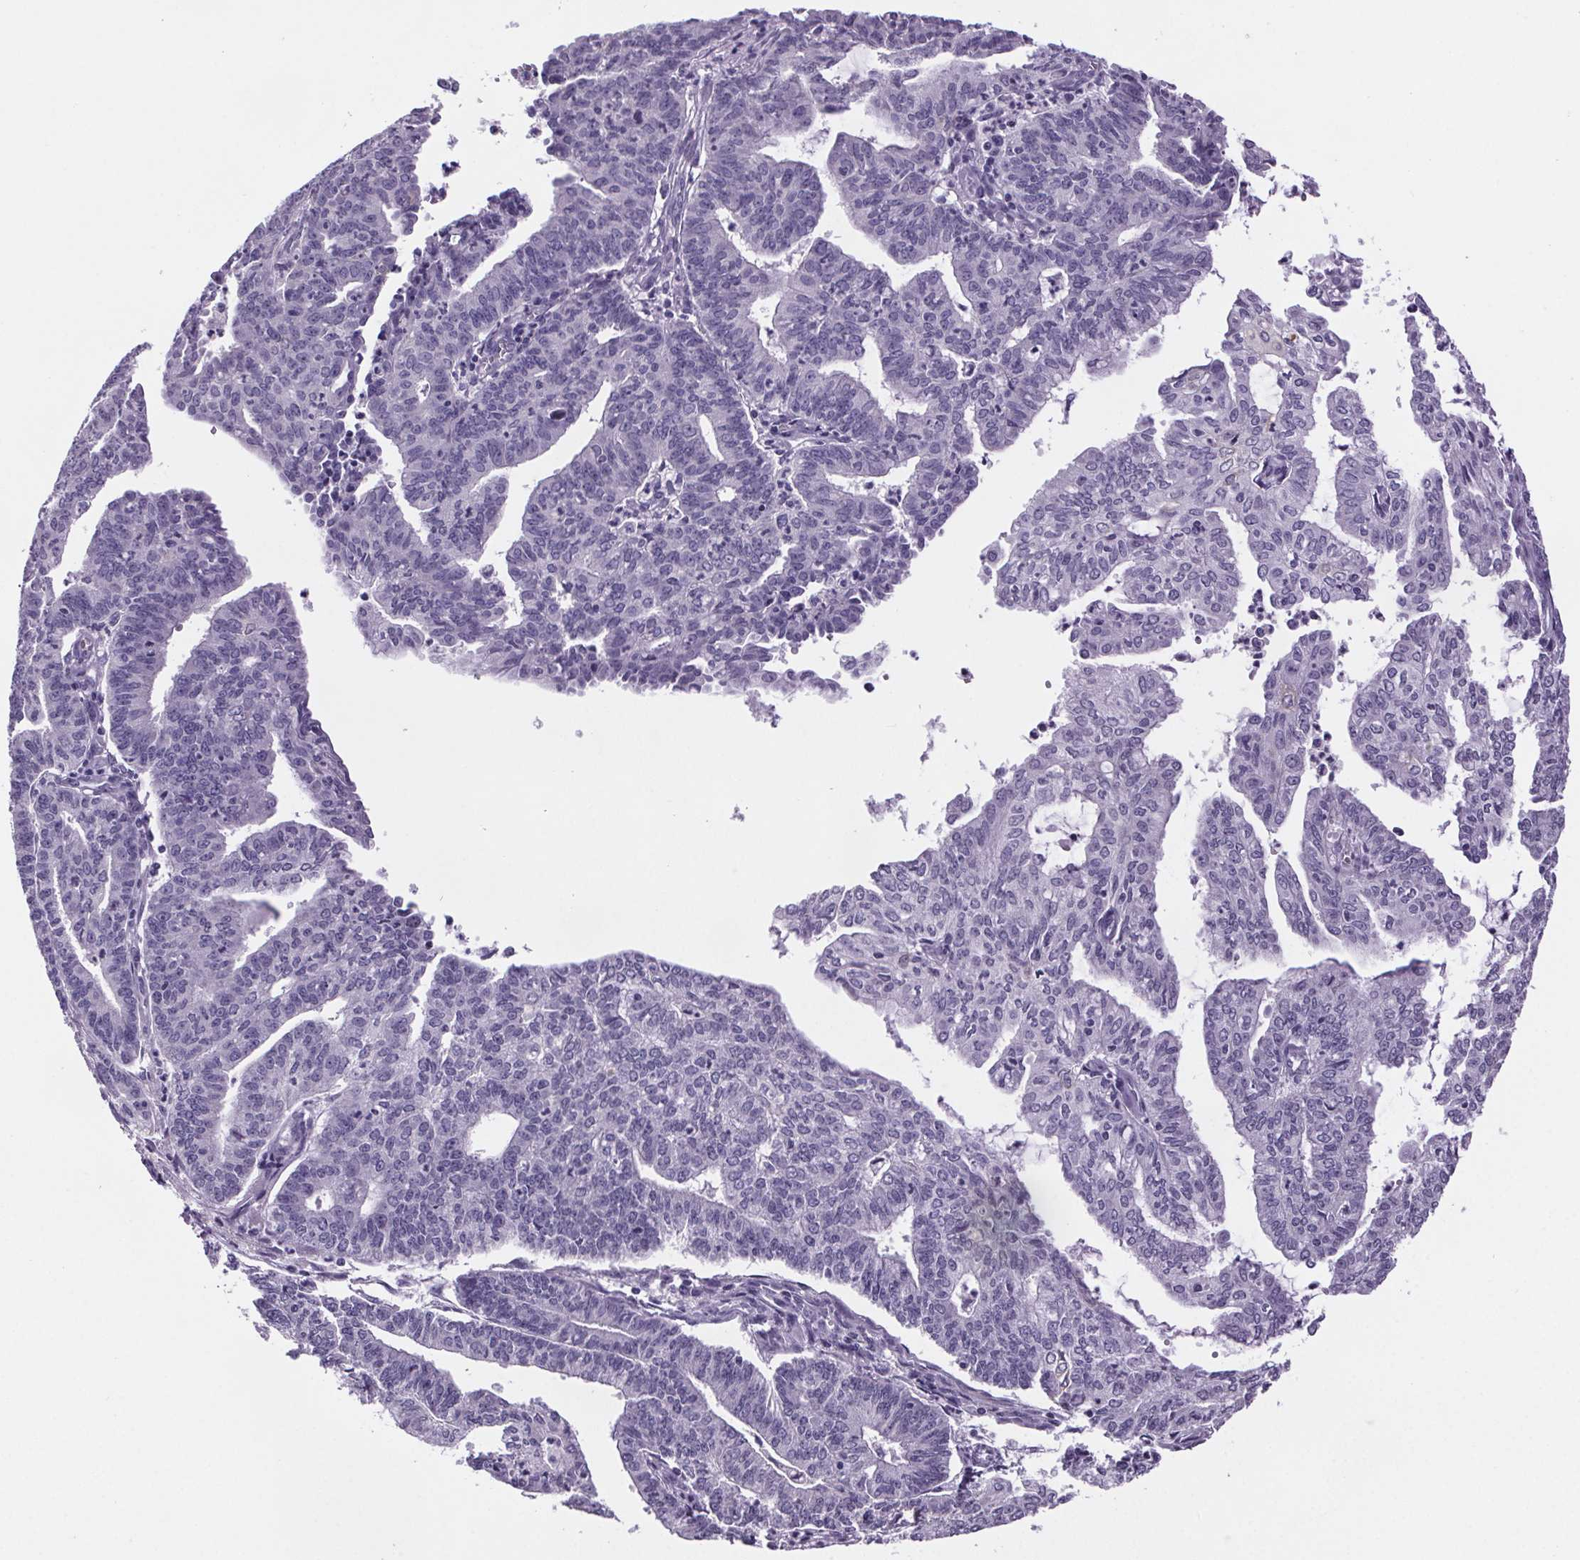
{"staining": {"intensity": "negative", "quantity": "none", "location": "none"}, "tissue": "endometrial cancer", "cell_type": "Tumor cells", "image_type": "cancer", "snomed": [{"axis": "morphology", "description": "Adenocarcinoma, NOS"}, {"axis": "topography", "description": "Endometrium"}], "caption": "This histopathology image is of adenocarcinoma (endometrial) stained with IHC to label a protein in brown with the nuclei are counter-stained blue. There is no expression in tumor cells.", "gene": "CUBN", "patient": {"sex": "female", "age": 61}}